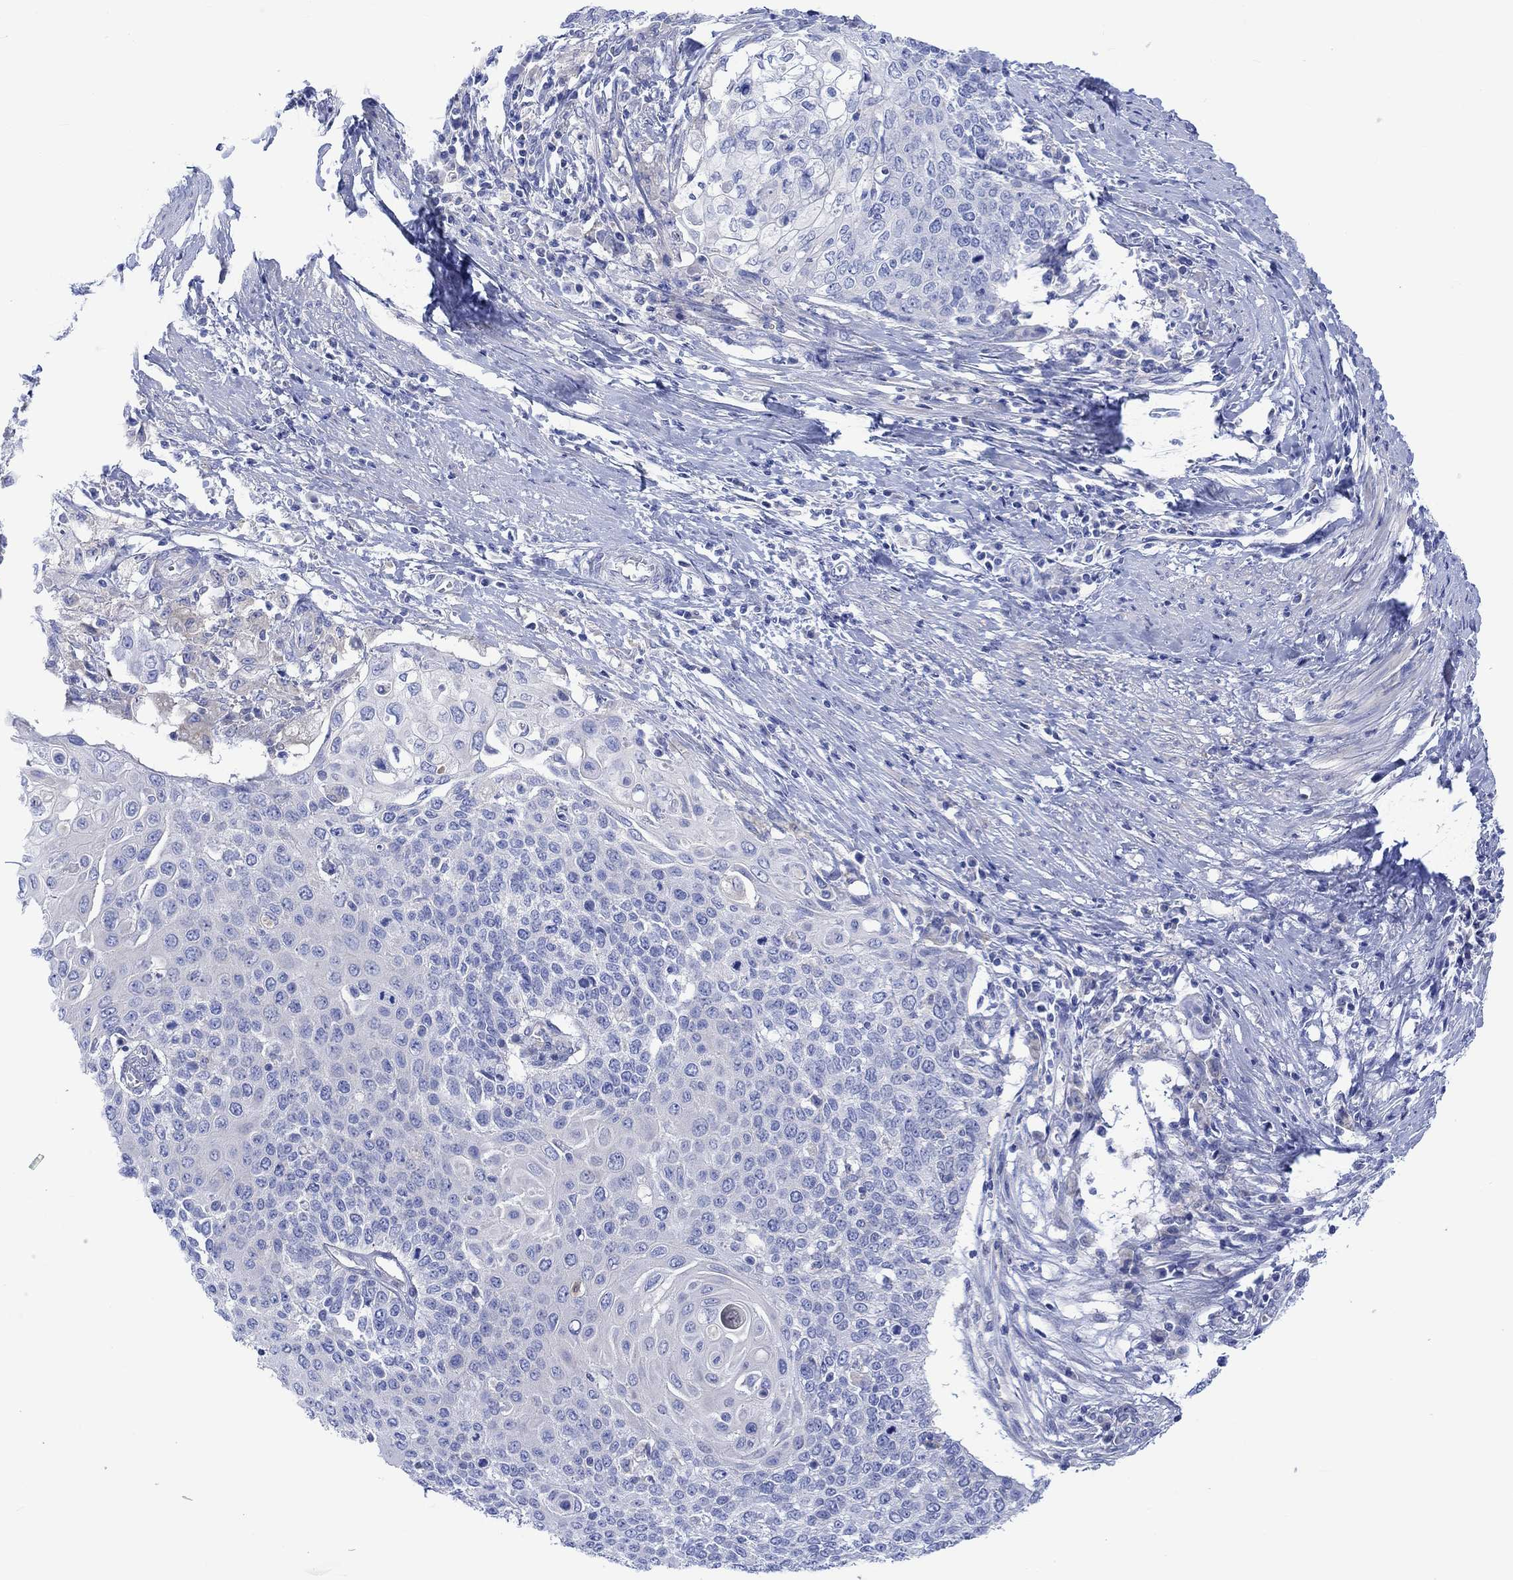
{"staining": {"intensity": "negative", "quantity": "none", "location": "none"}, "tissue": "cervical cancer", "cell_type": "Tumor cells", "image_type": "cancer", "snomed": [{"axis": "morphology", "description": "Squamous cell carcinoma, NOS"}, {"axis": "topography", "description": "Cervix"}], "caption": "Photomicrograph shows no protein positivity in tumor cells of cervical cancer tissue. (DAB immunohistochemistry (IHC) with hematoxylin counter stain).", "gene": "REEP6", "patient": {"sex": "female", "age": 39}}